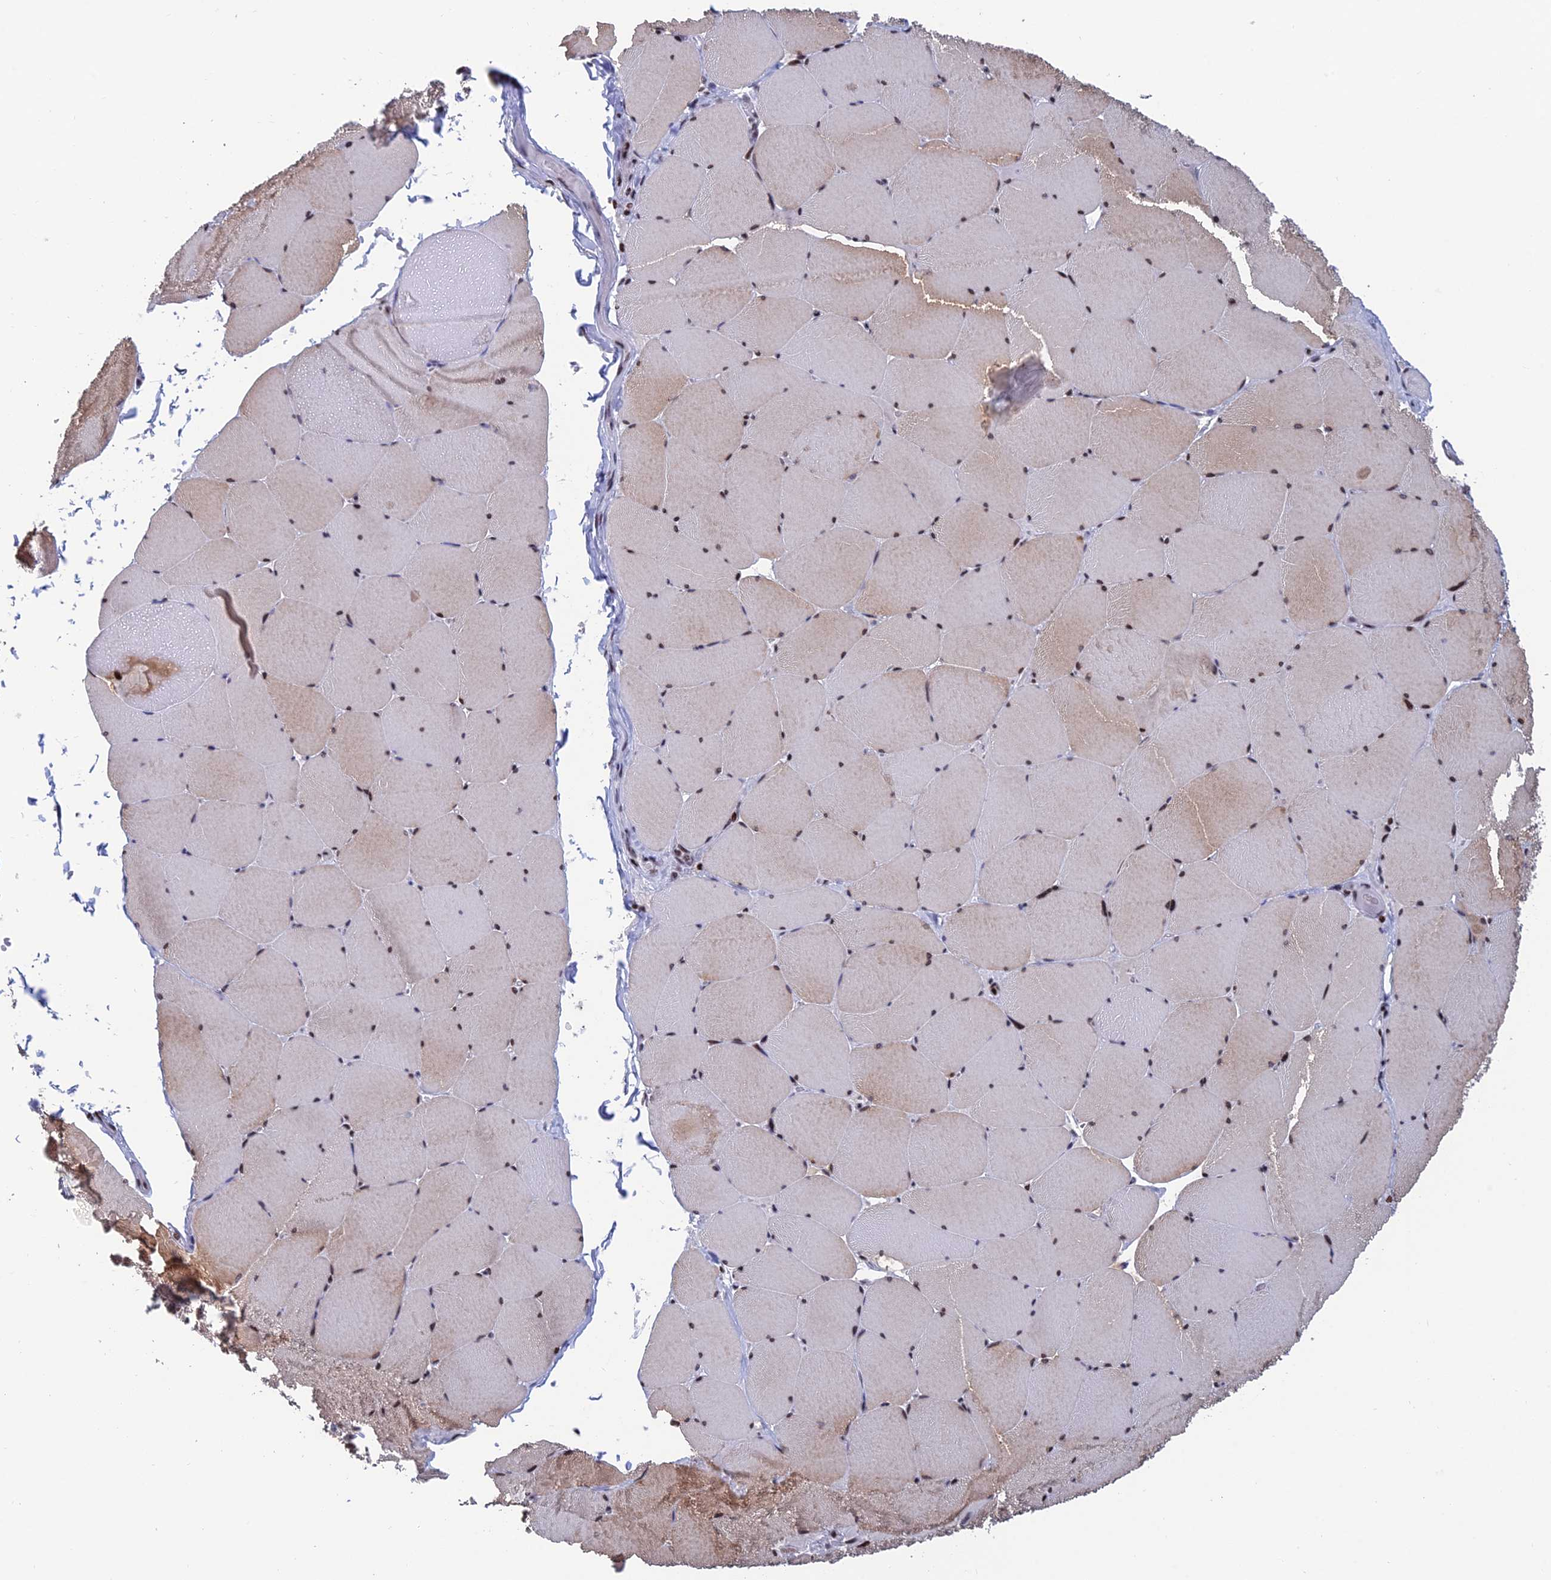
{"staining": {"intensity": "moderate", "quantity": "25%-75%", "location": "cytoplasmic/membranous,nuclear"}, "tissue": "skeletal muscle", "cell_type": "Myocytes", "image_type": "normal", "snomed": [{"axis": "morphology", "description": "Normal tissue, NOS"}, {"axis": "topography", "description": "Skeletal muscle"}, {"axis": "topography", "description": "Head-Neck"}], "caption": "Protein expression analysis of unremarkable skeletal muscle exhibits moderate cytoplasmic/membranous,nuclear staining in about 25%-75% of myocytes. The protein of interest is stained brown, and the nuclei are stained in blue (DAB IHC with brightfield microscopy, high magnification).", "gene": "AFF3", "patient": {"sex": "male", "age": 66}}